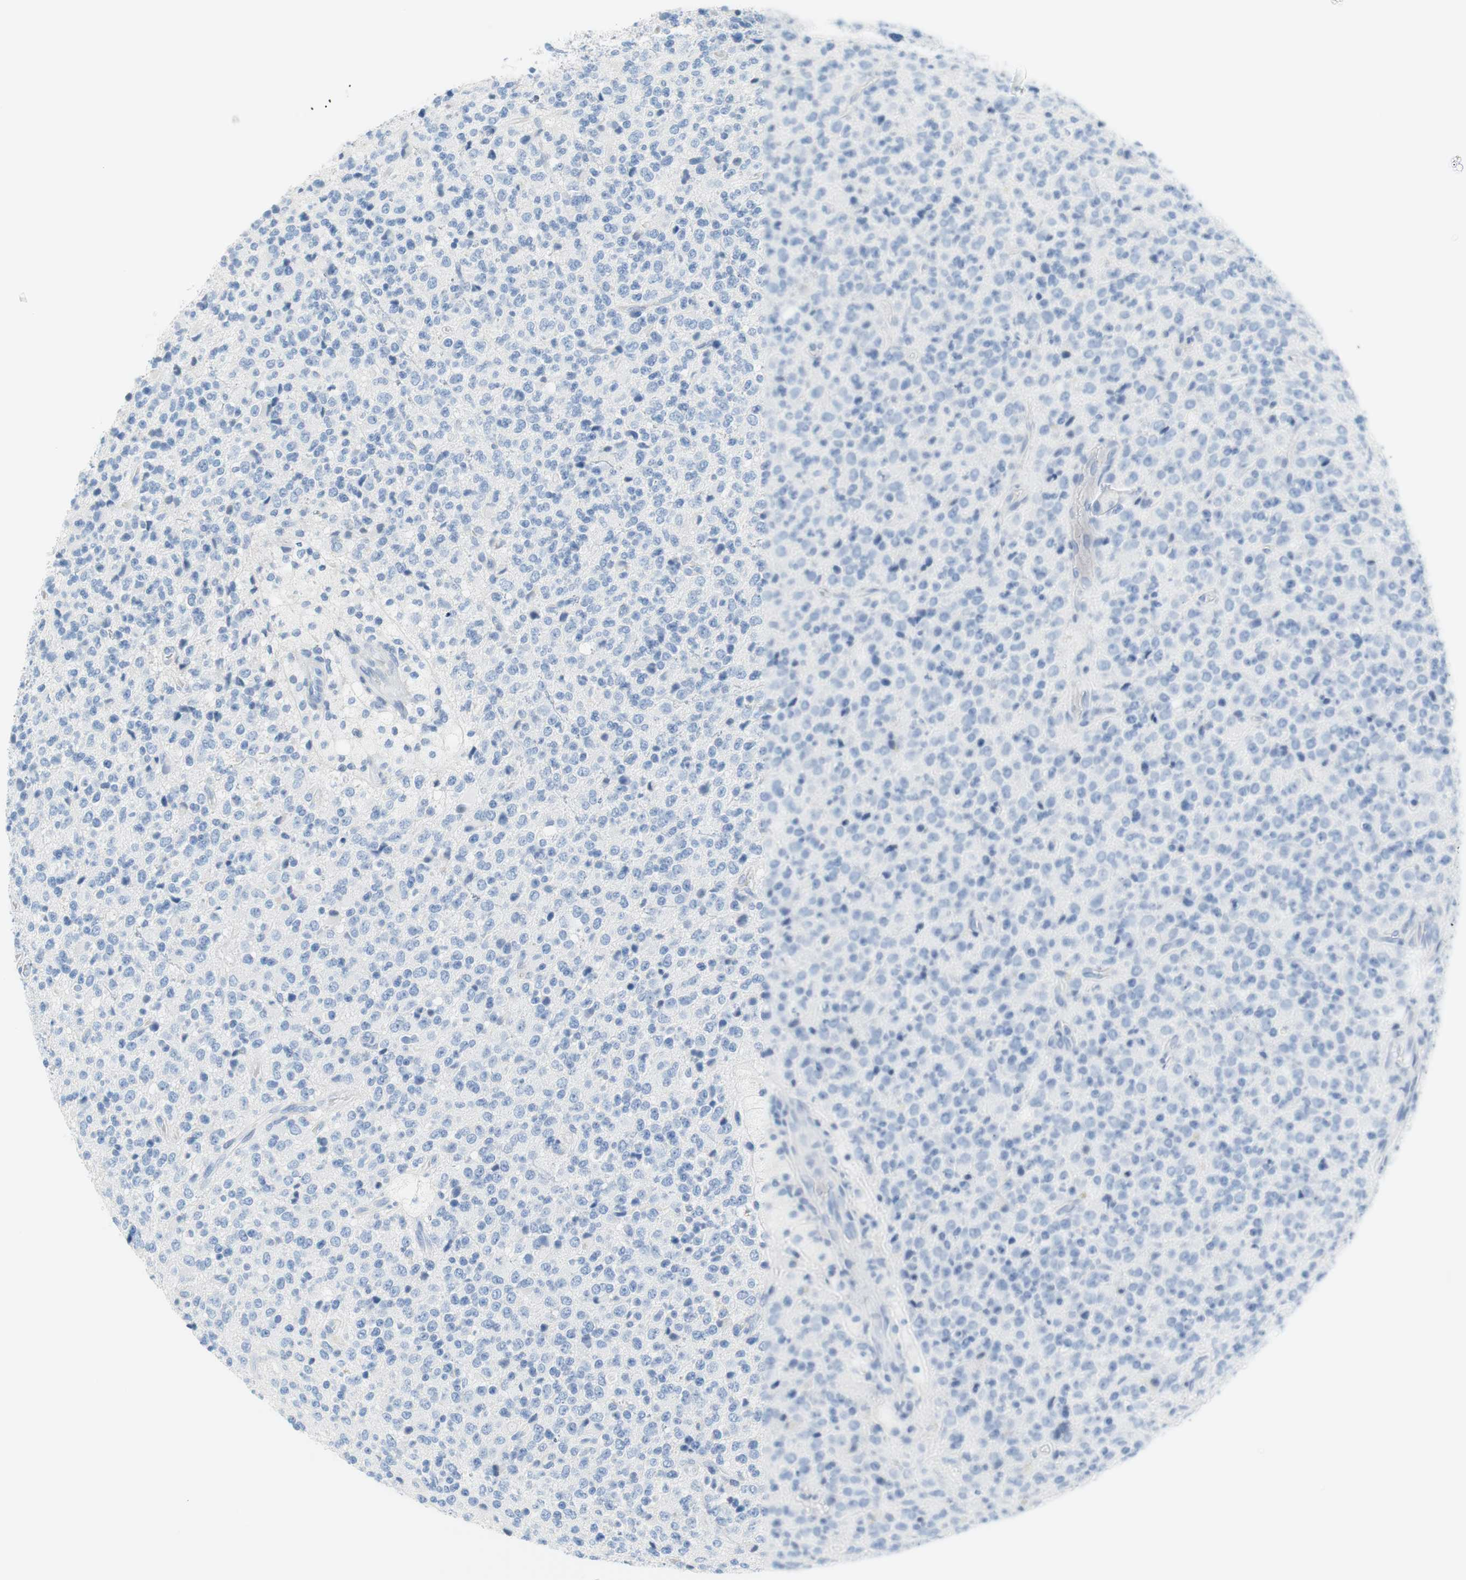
{"staining": {"intensity": "negative", "quantity": "none", "location": "none"}, "tissue": "glioma", "cell_type": "Tumor cells", "image_type": "cancer", "snomed": [{"axis": "morphology", "description": "Glioma, malignant, High grade"}, {"axis": "topography", "description": "pancreas cauda"}], "caption": "IHC image of neoplastic tissue: malignant glioma (high-grade) stained with DAB (3,3'-diaminobenzidine) shows no significant protein positivity in tumor cells.", "gene": "MYH1", "patient": {"sex": "male", "age": 60}}